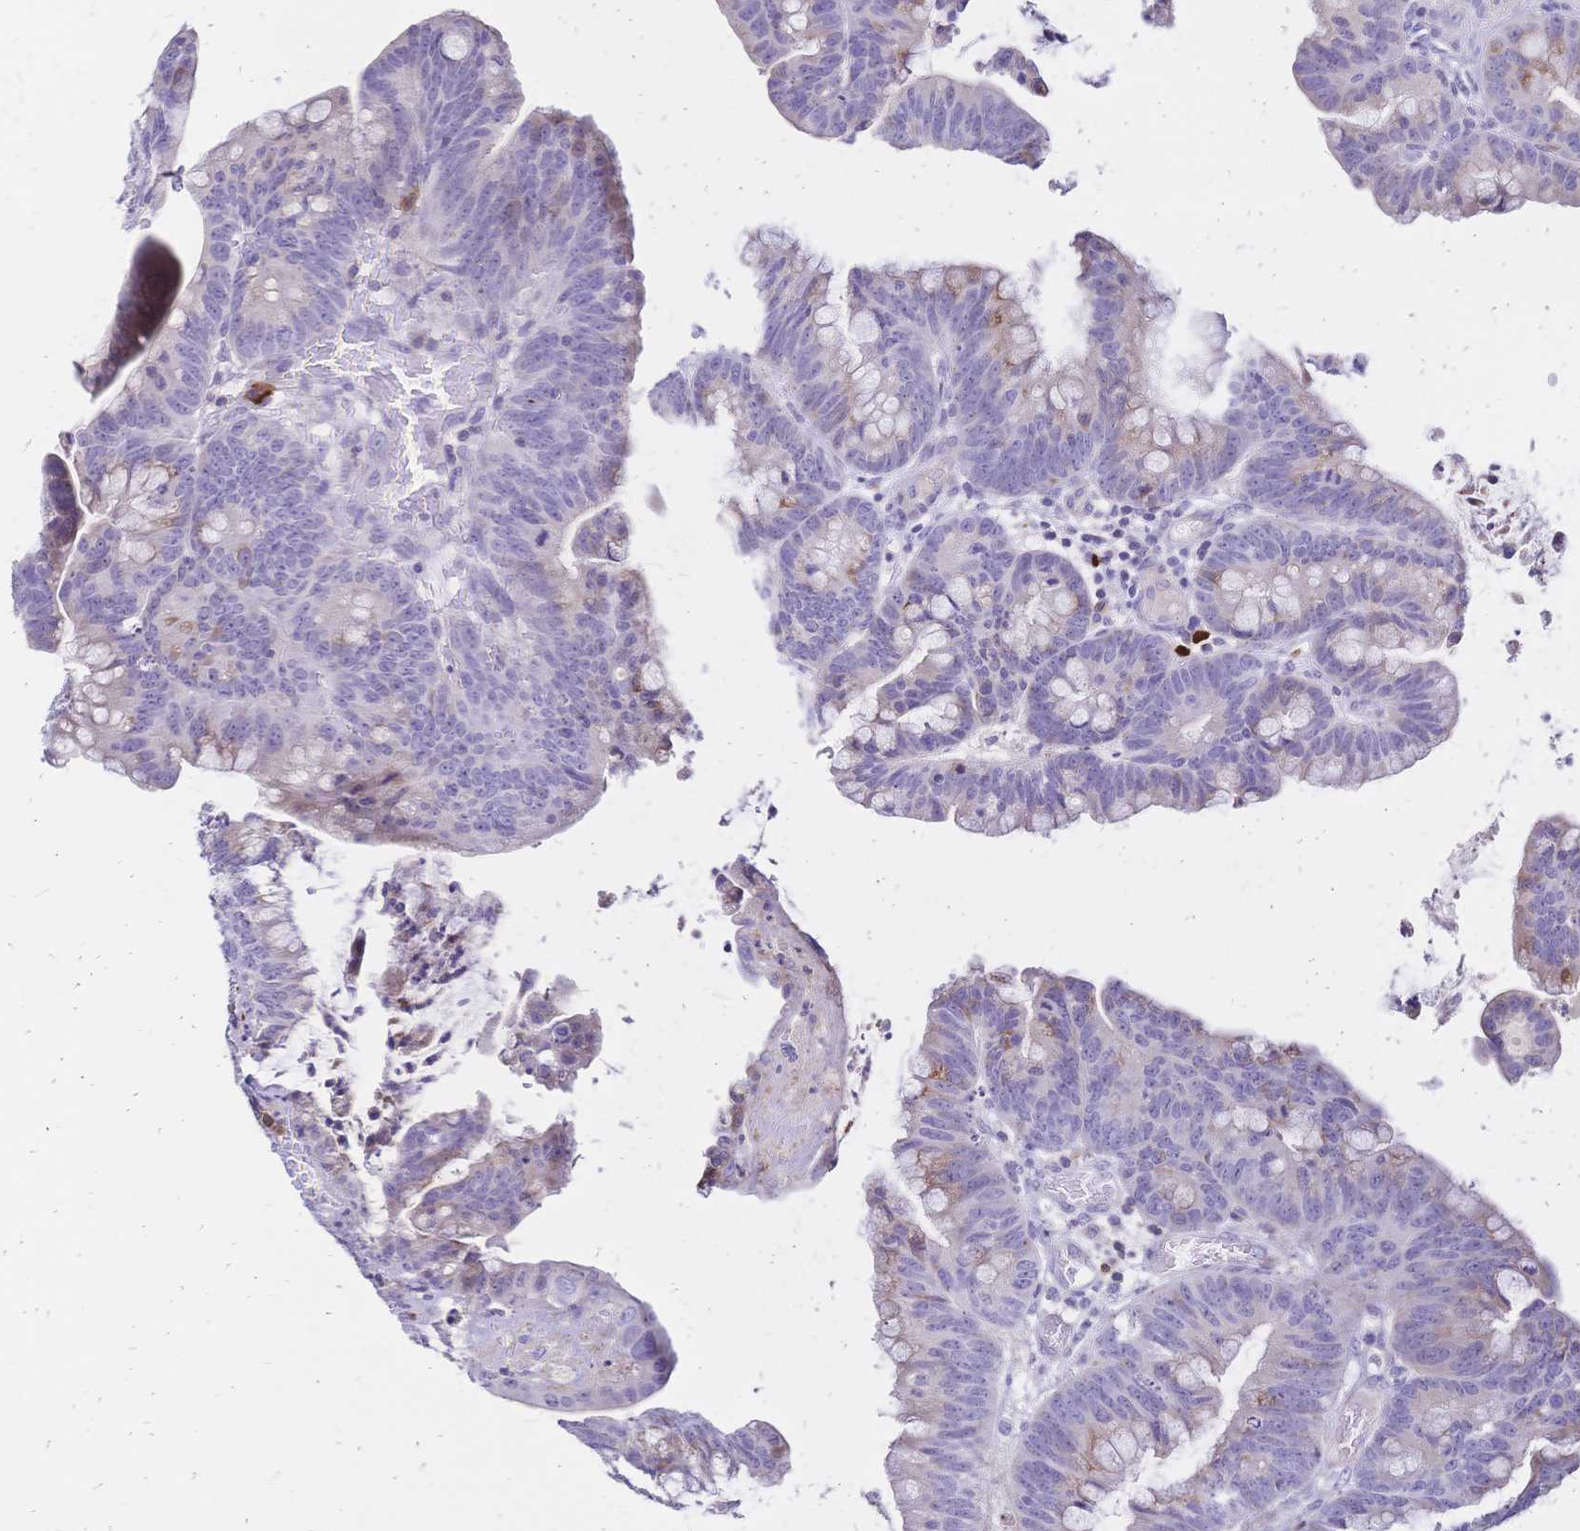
{"staining": {"intensity": "weak", "quantity": "<25%", "location": "cytoplasmic/membranous"}, "tissue": "colorectal cancer", "cell_type": "Tumor cells", "image_type": "cancer", "snomed": [{"axis": "morphology", "description": "Adenocarcinoma, NOS"}, {"axis": "topography", "description": "Colon"}], "caption": "Immunohistochemistry (IHC) photomicrograph of neoplastic tissue: human adenocarcinoma (colorectal) stained with DAB reveals no significant protein staining in tumor cells.", "gene": "IL2RA", "patient": {"sex": "male", "age": 62}}